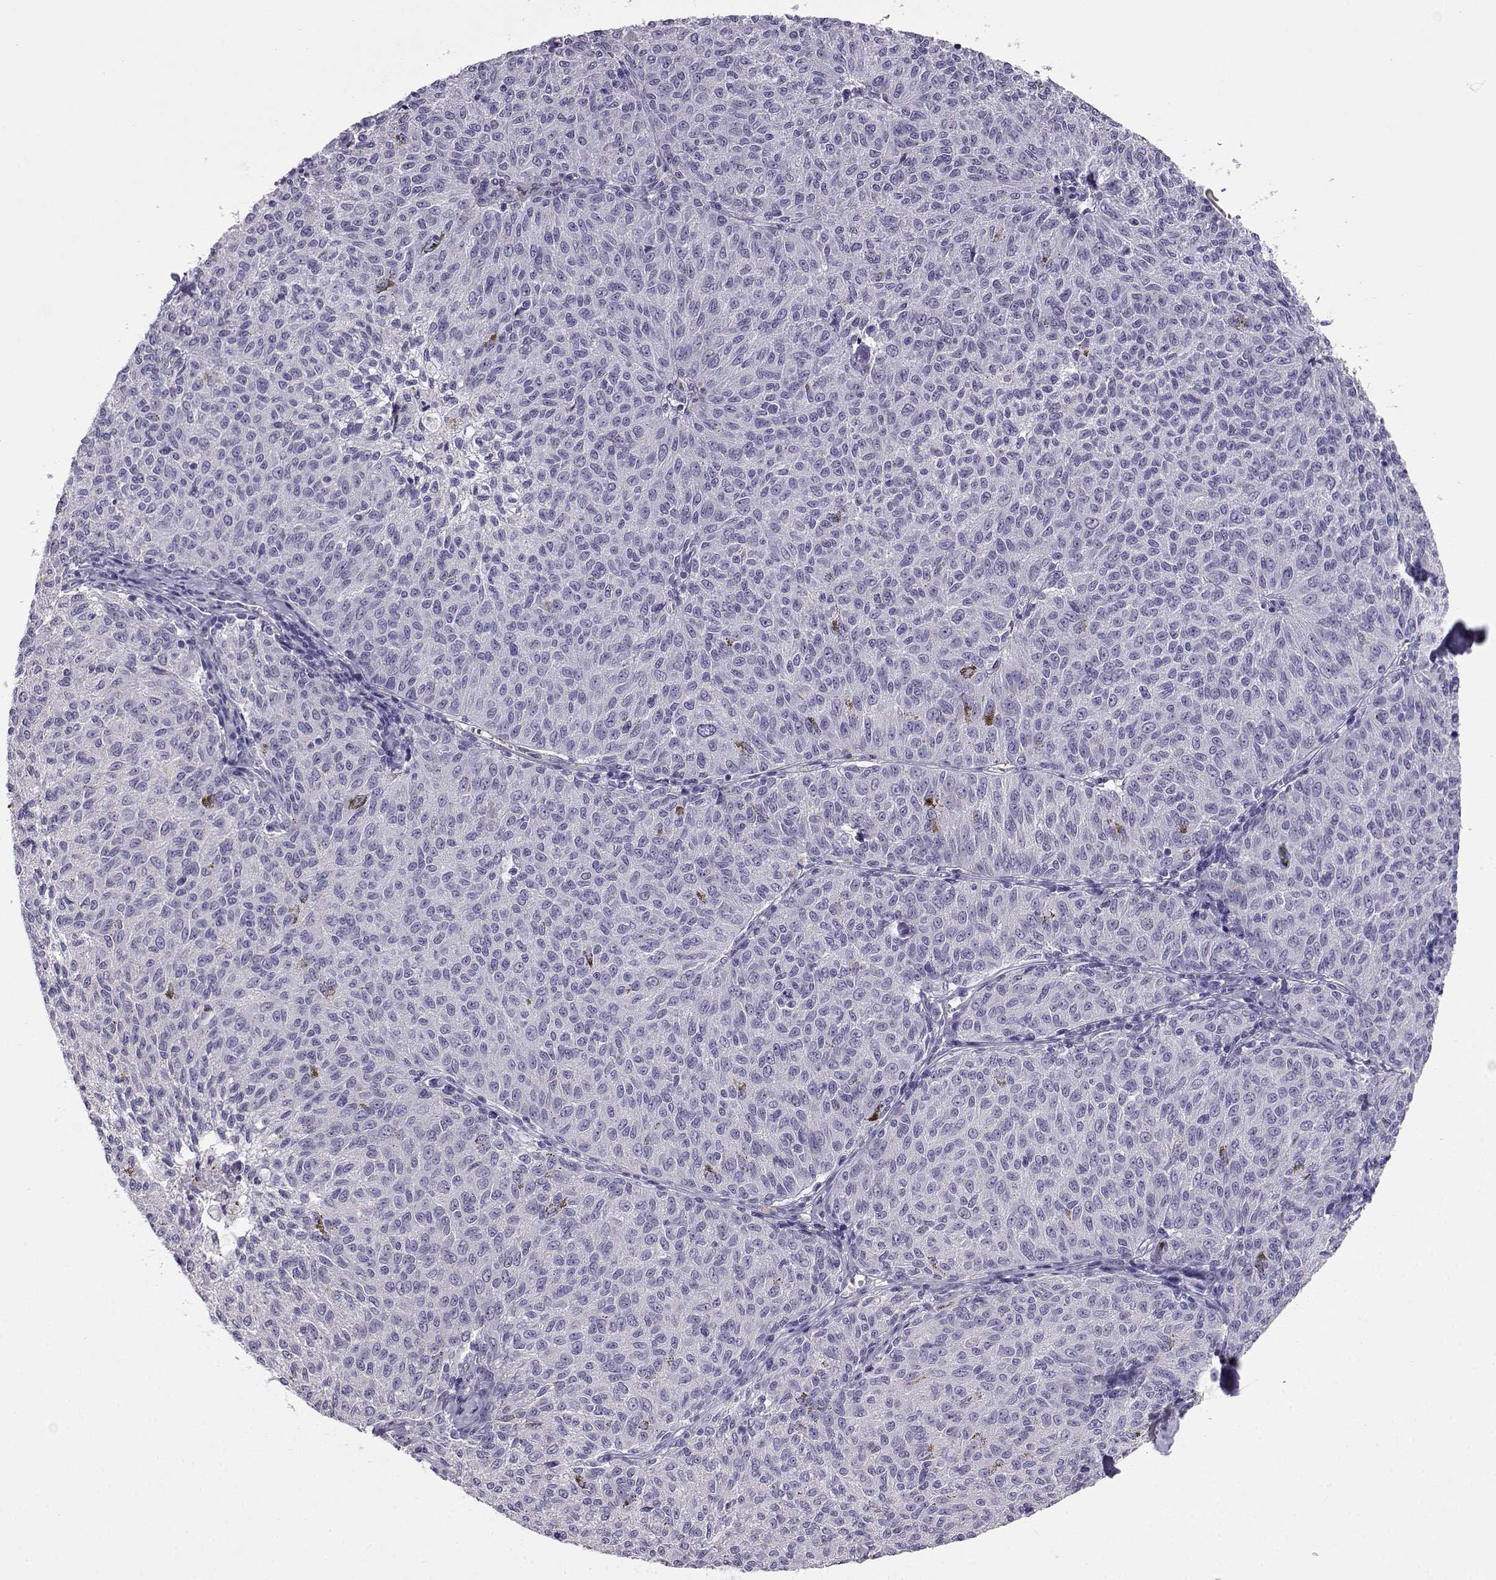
{"staining": {"intensity": "negative", "quantity": "none", "location": "none"}, "tissue": "melanoma", "cell_type": "Tumor cells", "image_type": "cancer", "snomed": [{"axis": "morphology", "description": "Malignant melanoma, NOS"}, {"axis": "topography", "description": "Skin"}], "caption": "A micrograph of human melanoma is negative for staining in tumor cells.", "gene": "ENDOU", "patient": {"sex": "female", "age": 72}}